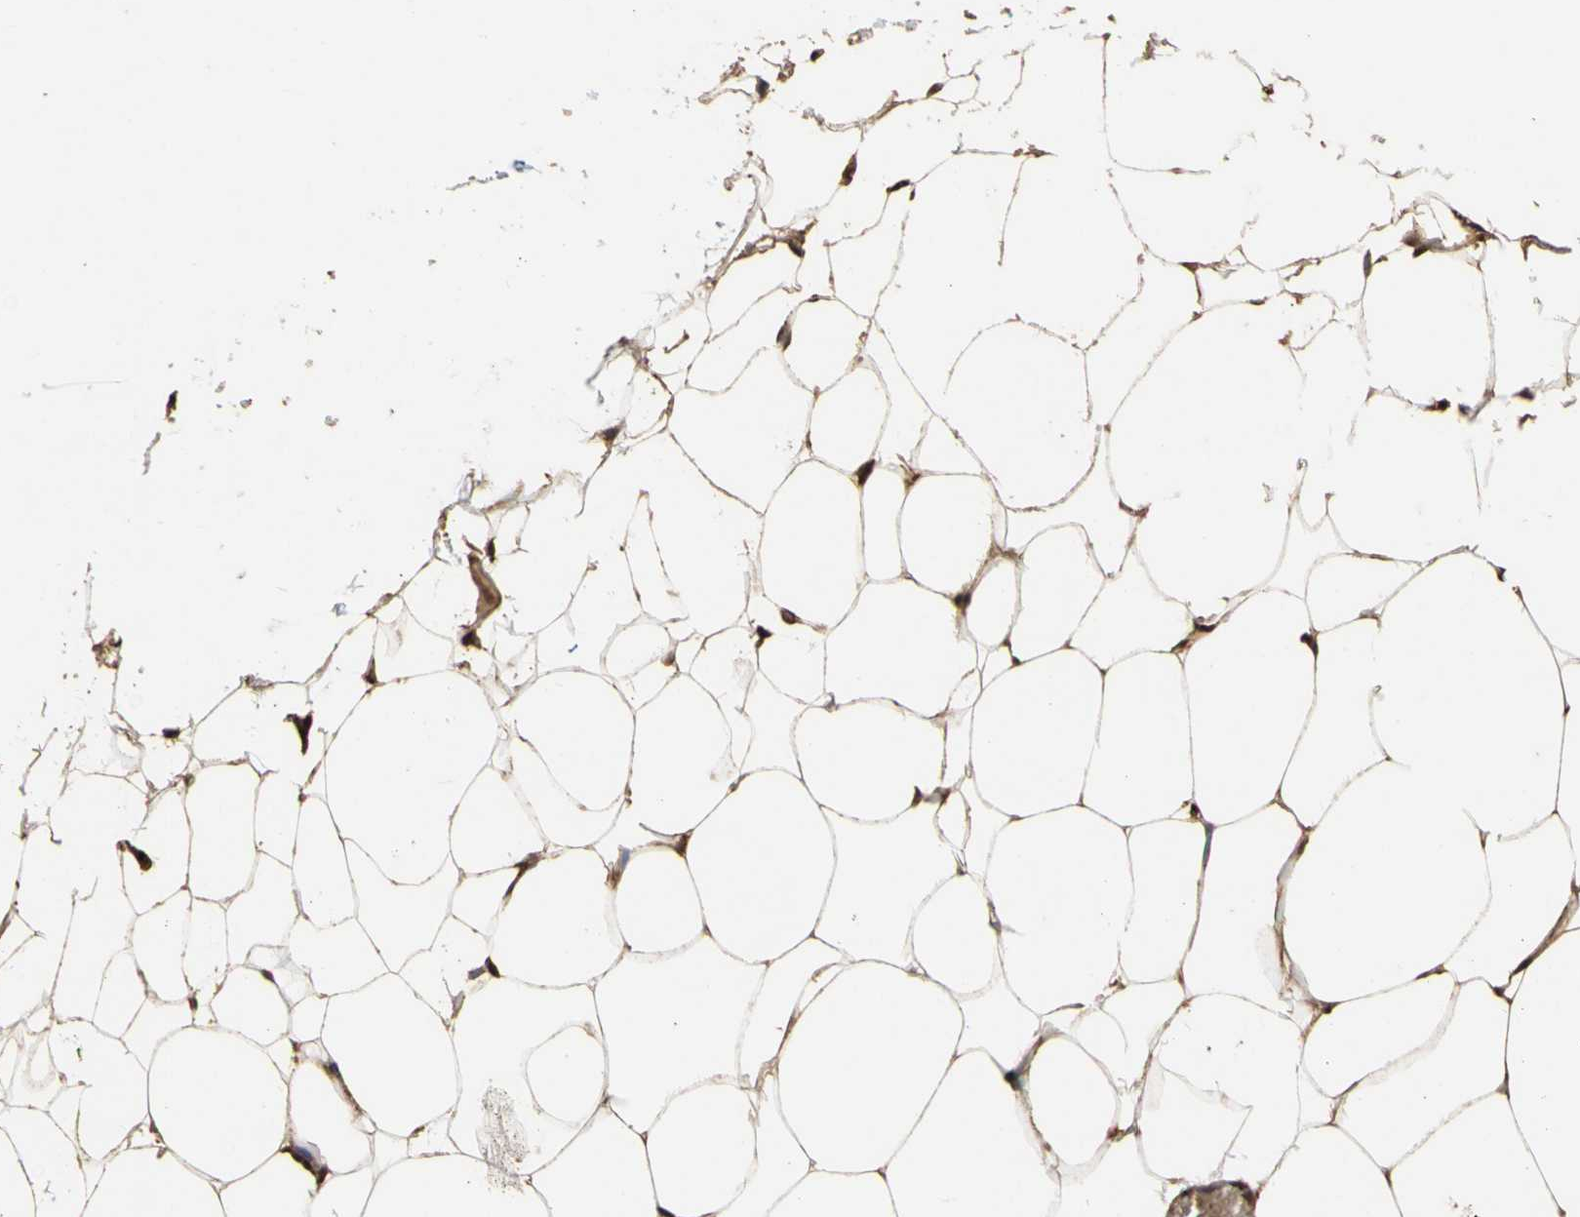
{"staining": {"intensity": "moderate", "quantity": ">75%", "location": "cytoplasmic/membranous"}, "tissue": "adipose tissue", "cell_type": "Adipocytes", "image_type": "normal", "snomed": [{"axis": "morphology", "description": "Normal tissue, NOS"}, {"axis": "topography", "description": "Breast"}, {"axis": "topography", "description": "Adipose tissue"}], "caption": "Adipocytes show medium levels of moderate cytoplasmic/membranous expression in about >75% of cells in unremarkable adipose tissue.", "gene": "NECTIN3", "patient": {"sex": "female", "age": 25}}